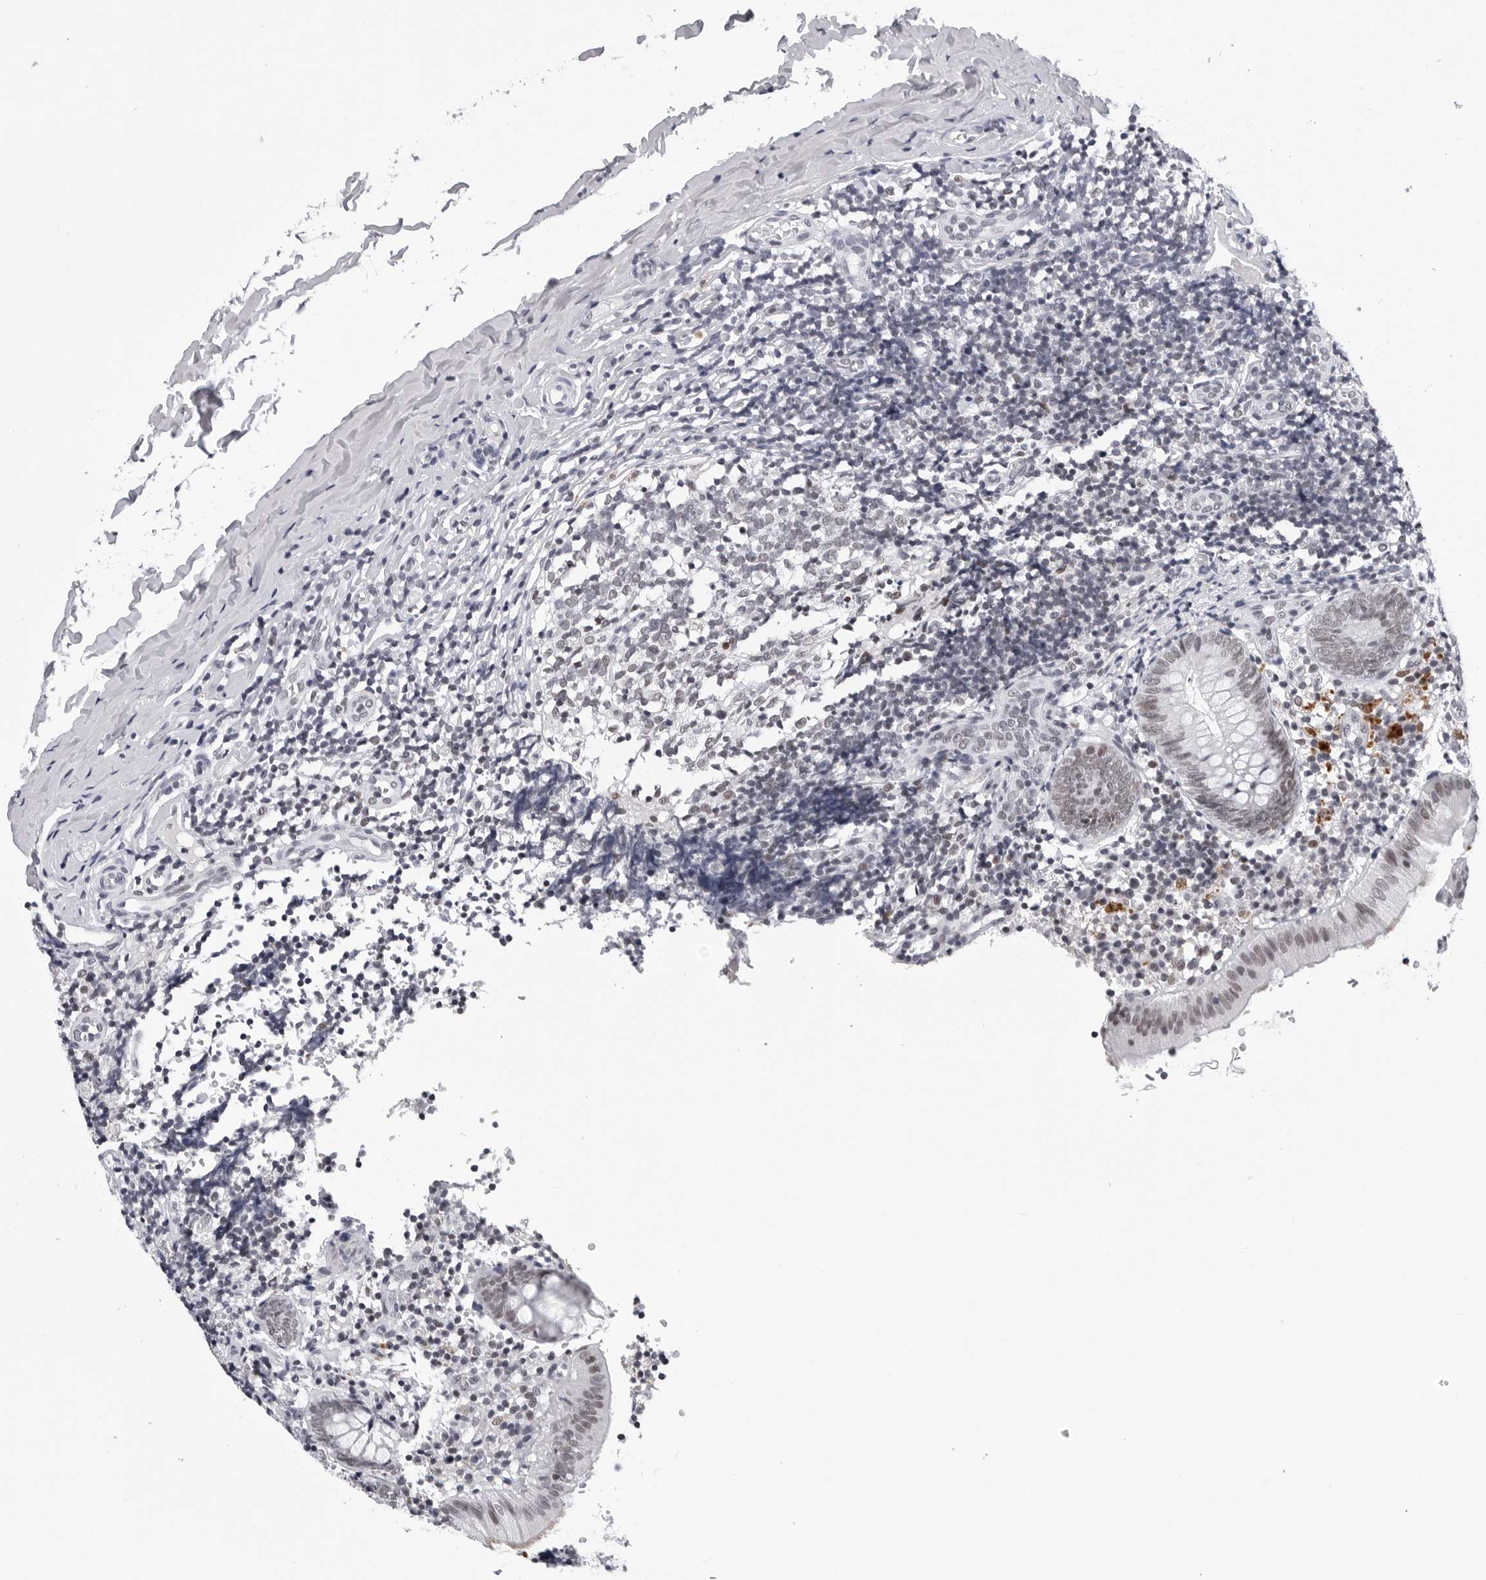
{"staining": {"intensity": "weak", "quantity": ">75%", "location": "nuclear"}, "tissue": "appendix", "cell_type": "Glandular cells", "image_type": "normal", "snomed": [{"axis": "morphology", "description": "Normal tissue, NOS"}, {"axis": "topography", "description": "Appendix"}], "caption": "This is an image of IHC staining of unremarkable appendix, which shows weak staining in the nuclear of glandular cells.", "gene": "SF3B4", "patient": {"sex": "male", "age": 8}}